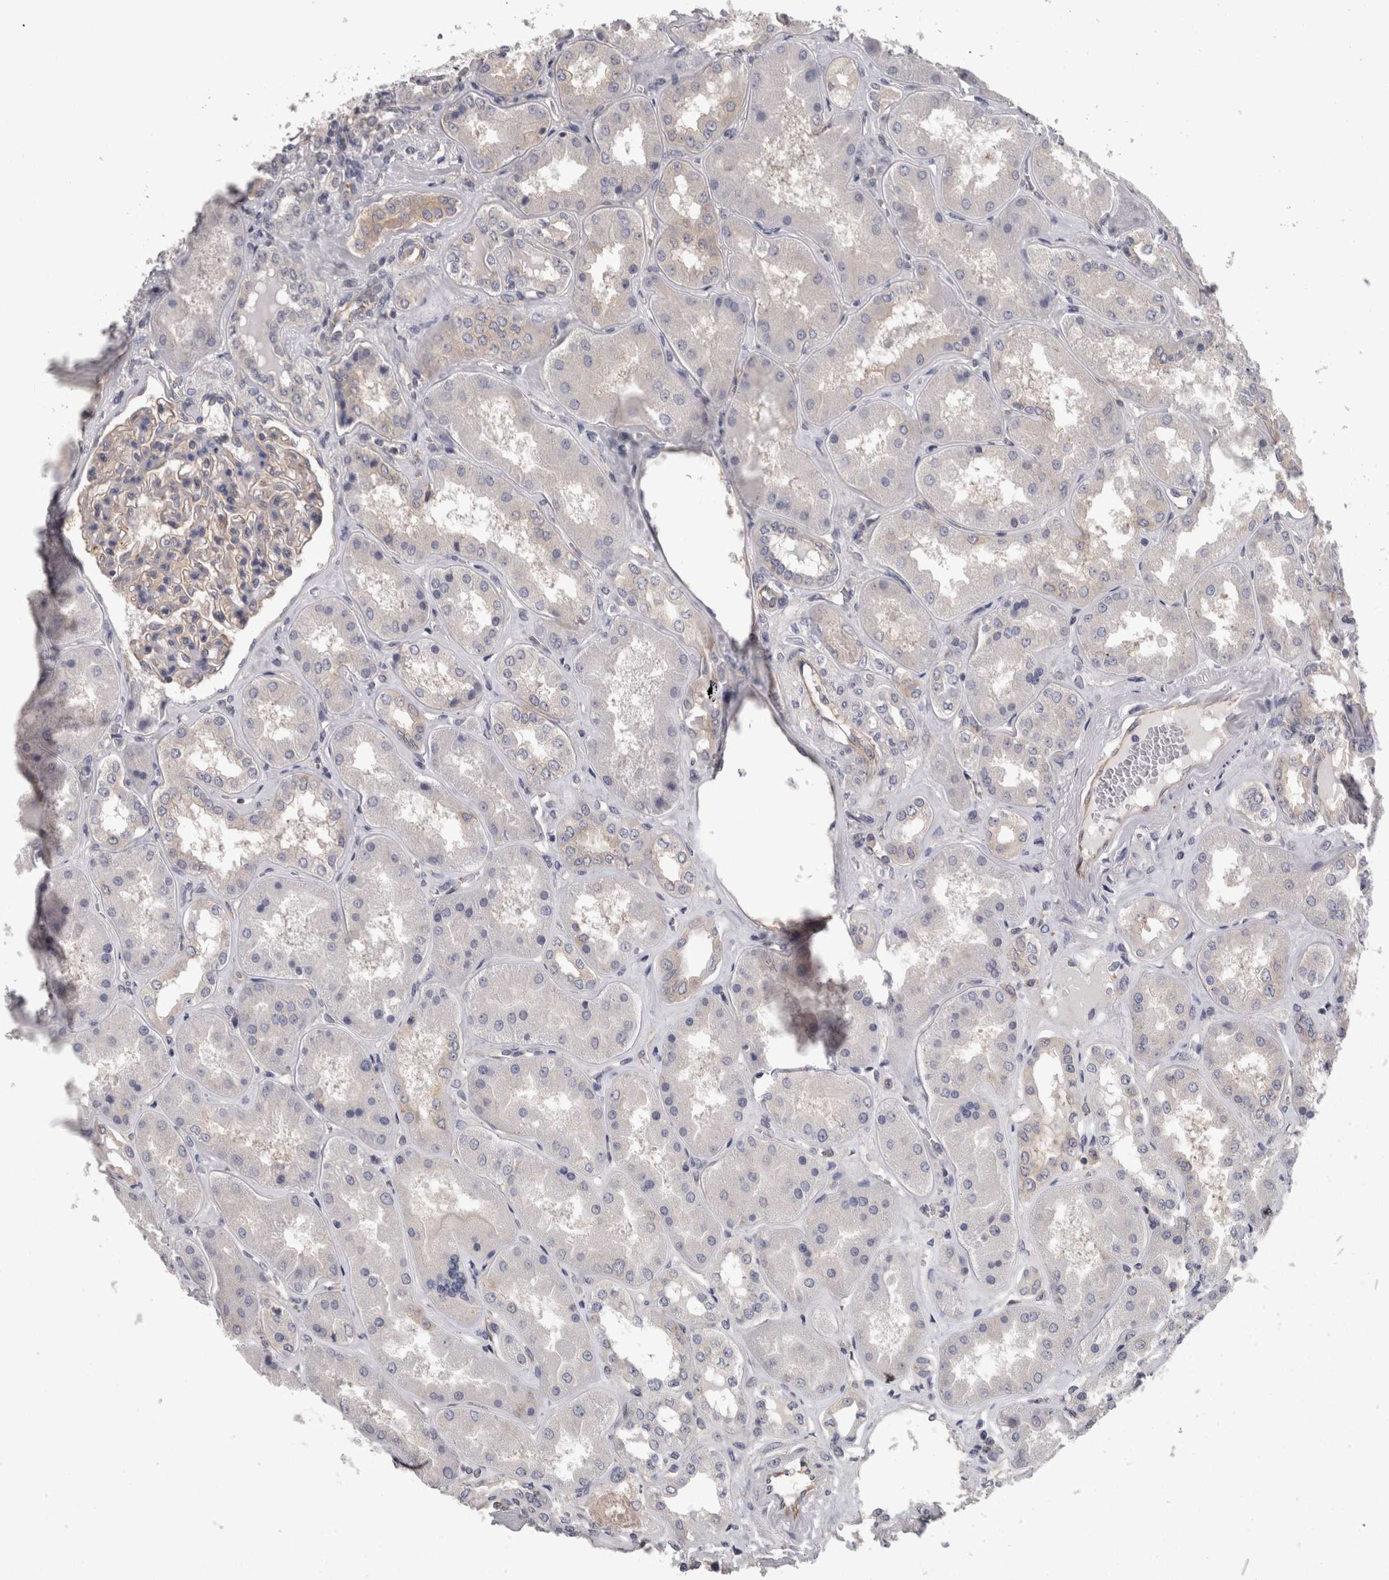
{"staining": {"intensity": "weak", "quantity": "<25%", "location": "cytoplasmic/membranous"}, "tissue": "kidney", "cell_type": "Cells in glomeruli", "image_type": "normal", "snomed": [{"axis": "morphology", "description": "Normal tissue, NOS"}, {"axis": "topography", "description": "Kidney"}], "caption": "This is an IHC photomicrograph of unremarkable kidney. There is no positivity in cells in glomeruli.", "gene": "LYZL6", "patient": {"sex": "female", "age": 56}}